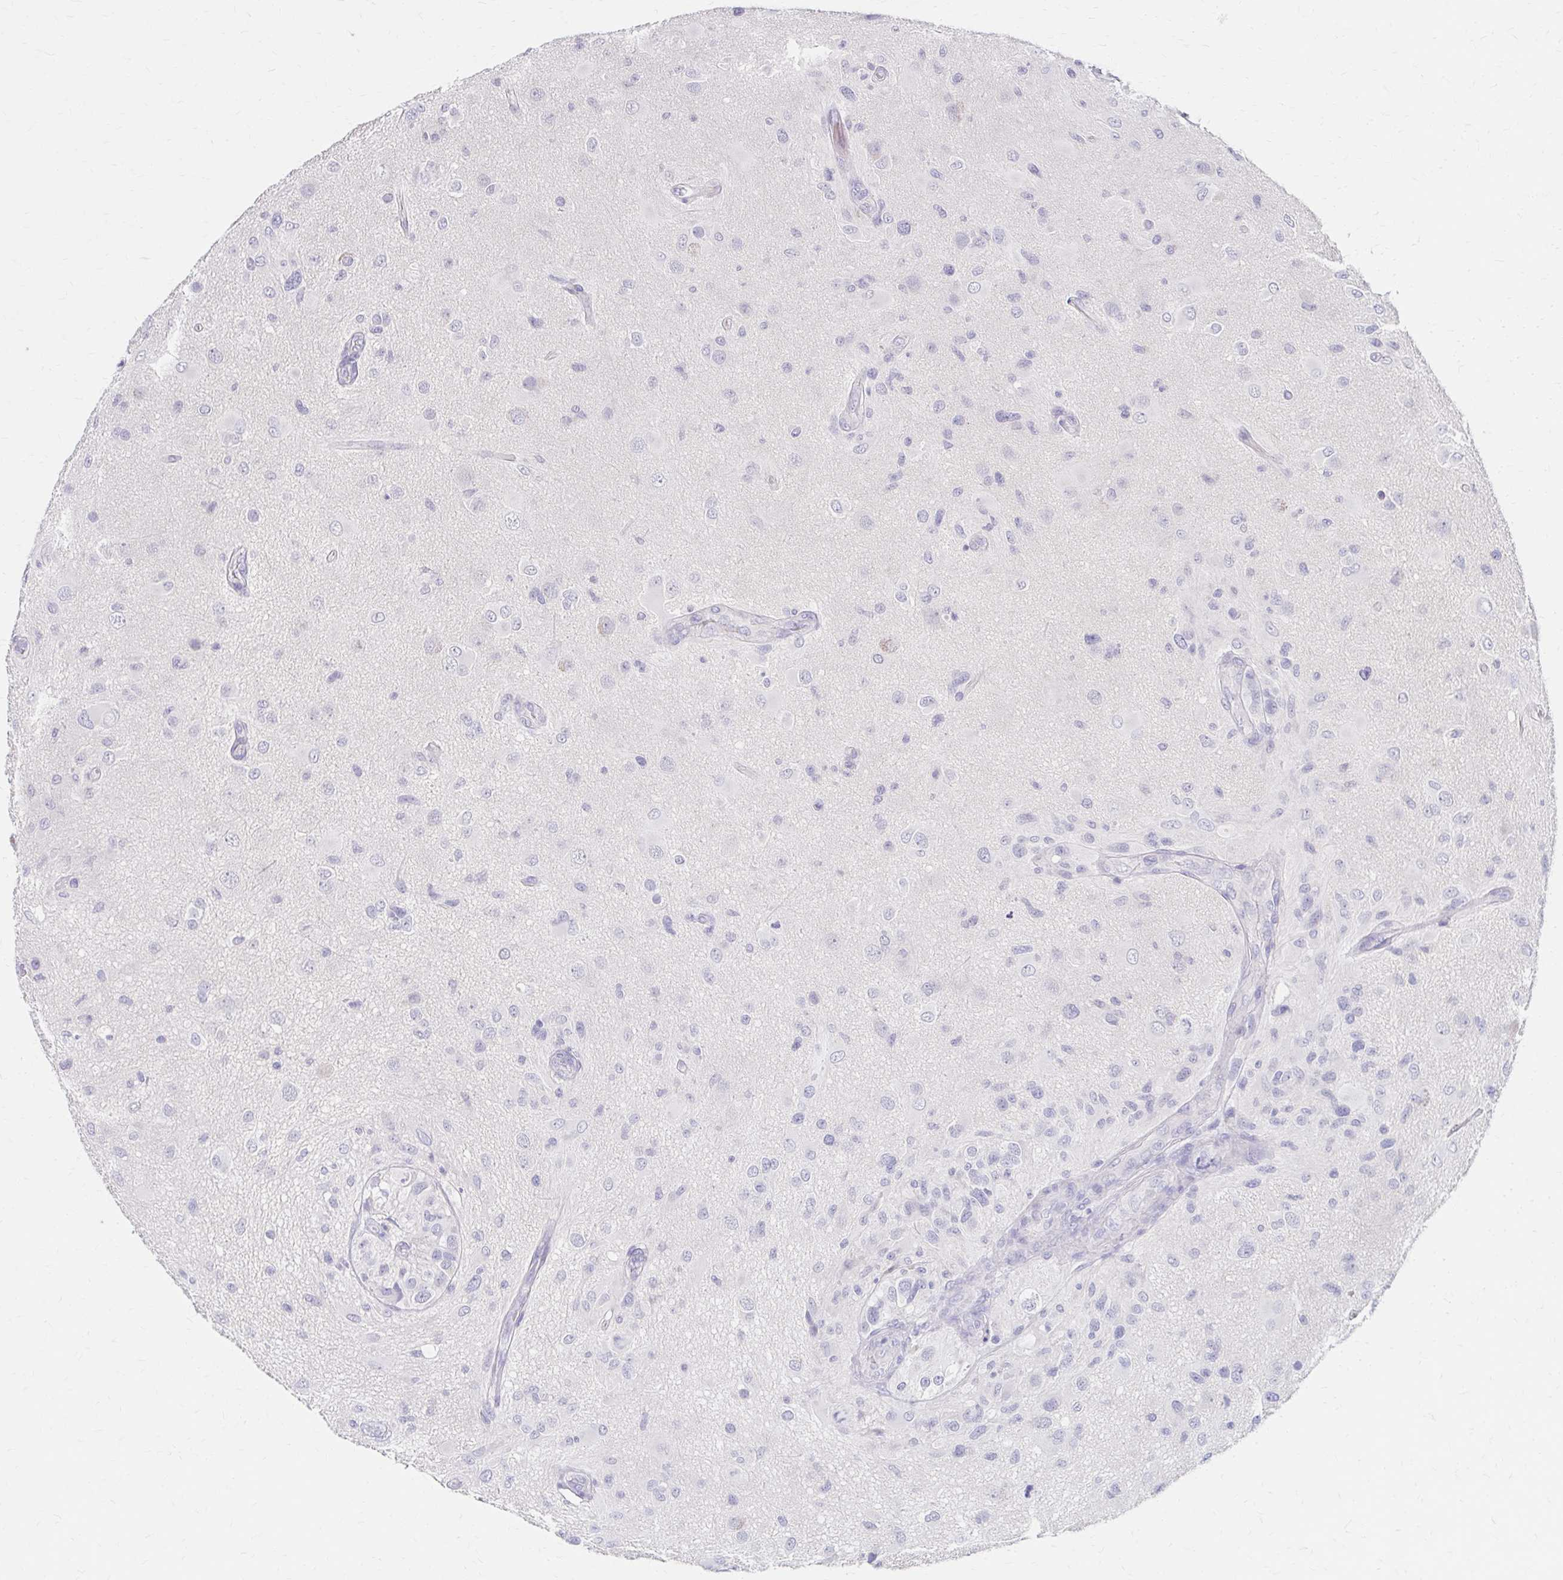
{"staining": {"intensity": "negative", "quantity": "none", "location": "none"}, "tissue": "glioma", "cell_type": "Tumor cells", "image_type": "cancer", "snomed": [{"axis": "morphology", "description": "Glioma, malignant, High grade"}, {"axis": "topography", "description": "Brain"}], "caption": "Tumor cells show no significant protein positivity in malignant glioma (high-grade).", "gene": "AZGP1", "patient": {"sex": "male", "age": 53}}